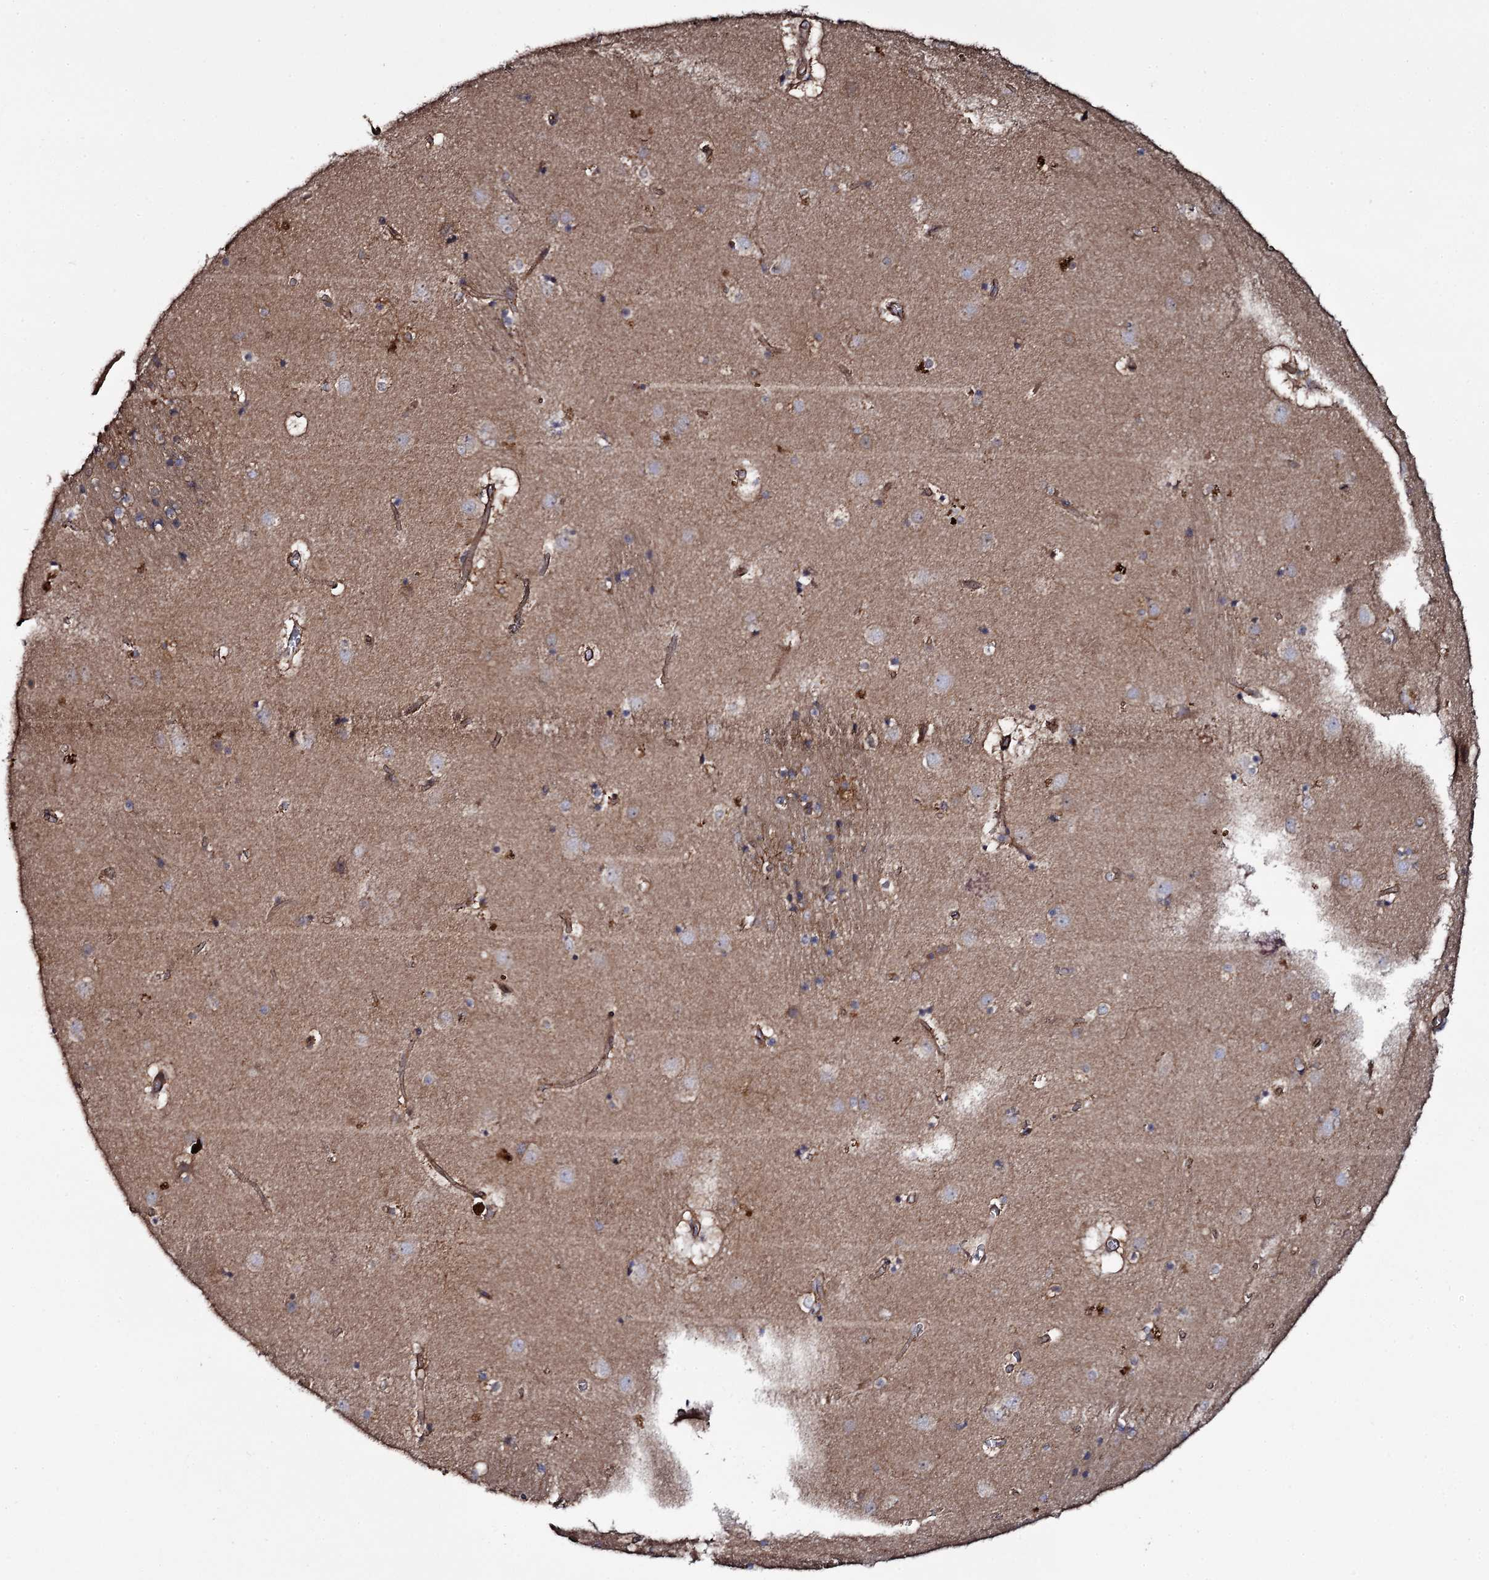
{"staining": {"intensity": "moderate", "quantity": "<25%", "location": "cytoplasmic/membranous"}, "tissue": "caudate", "cell_type": "Glial cells", "image_type": "normal", "snomed": [{"axis": "morphology", "description": "Normal tissue, NOS"}, {"axis": "topography", "description": "Lateral ventricle wall"}], "caption": "Glial cells reveal low levels of moderate cytoplasmic/membranous expression in about <25% of cells in unremarkable caudate.", "gene": "TTC23", "patient": {"sex": "male", "age": 70}}